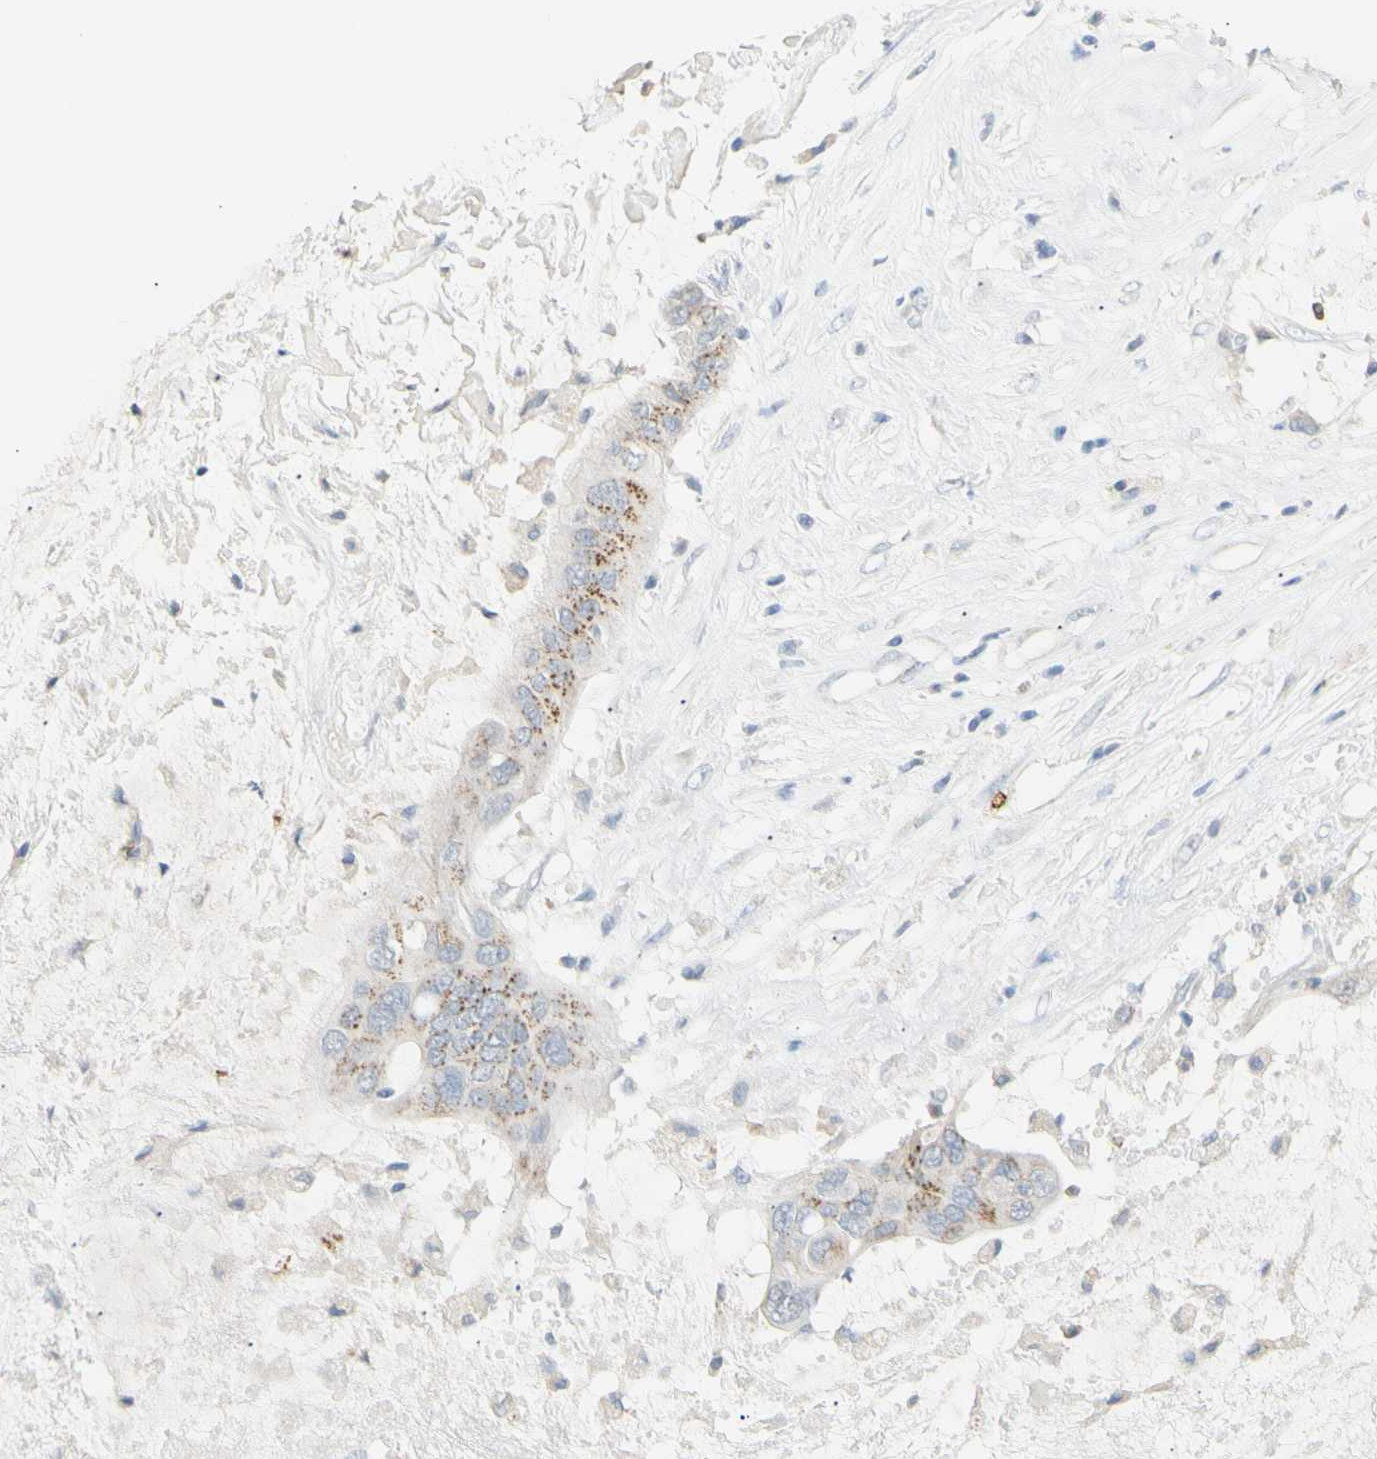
{"staining": {"intensity": "moderate", "quantity": ">75%", "location": "cytoplasmic/membranous"}, "tissue": "ovarian cancer", "cell_type": "Tumor cells", "image_type": "cancer", "snomed": [{"axis": "morphology", "description": "Cystadenocarcinoma, mucinous, NOS"}, {"axis": "topography", "description": "Ovary"}], "caption": "Approximately >75% of tumor cells in ovarian cancer (mucinous cystadenocarcinoma) exhibit moderate cytoplasmic/membranous protein expression as visualized by brown immunohistochemical staining.", "gene": "B4GALNT3", "patient": {"sex": "female", "age": 80}}